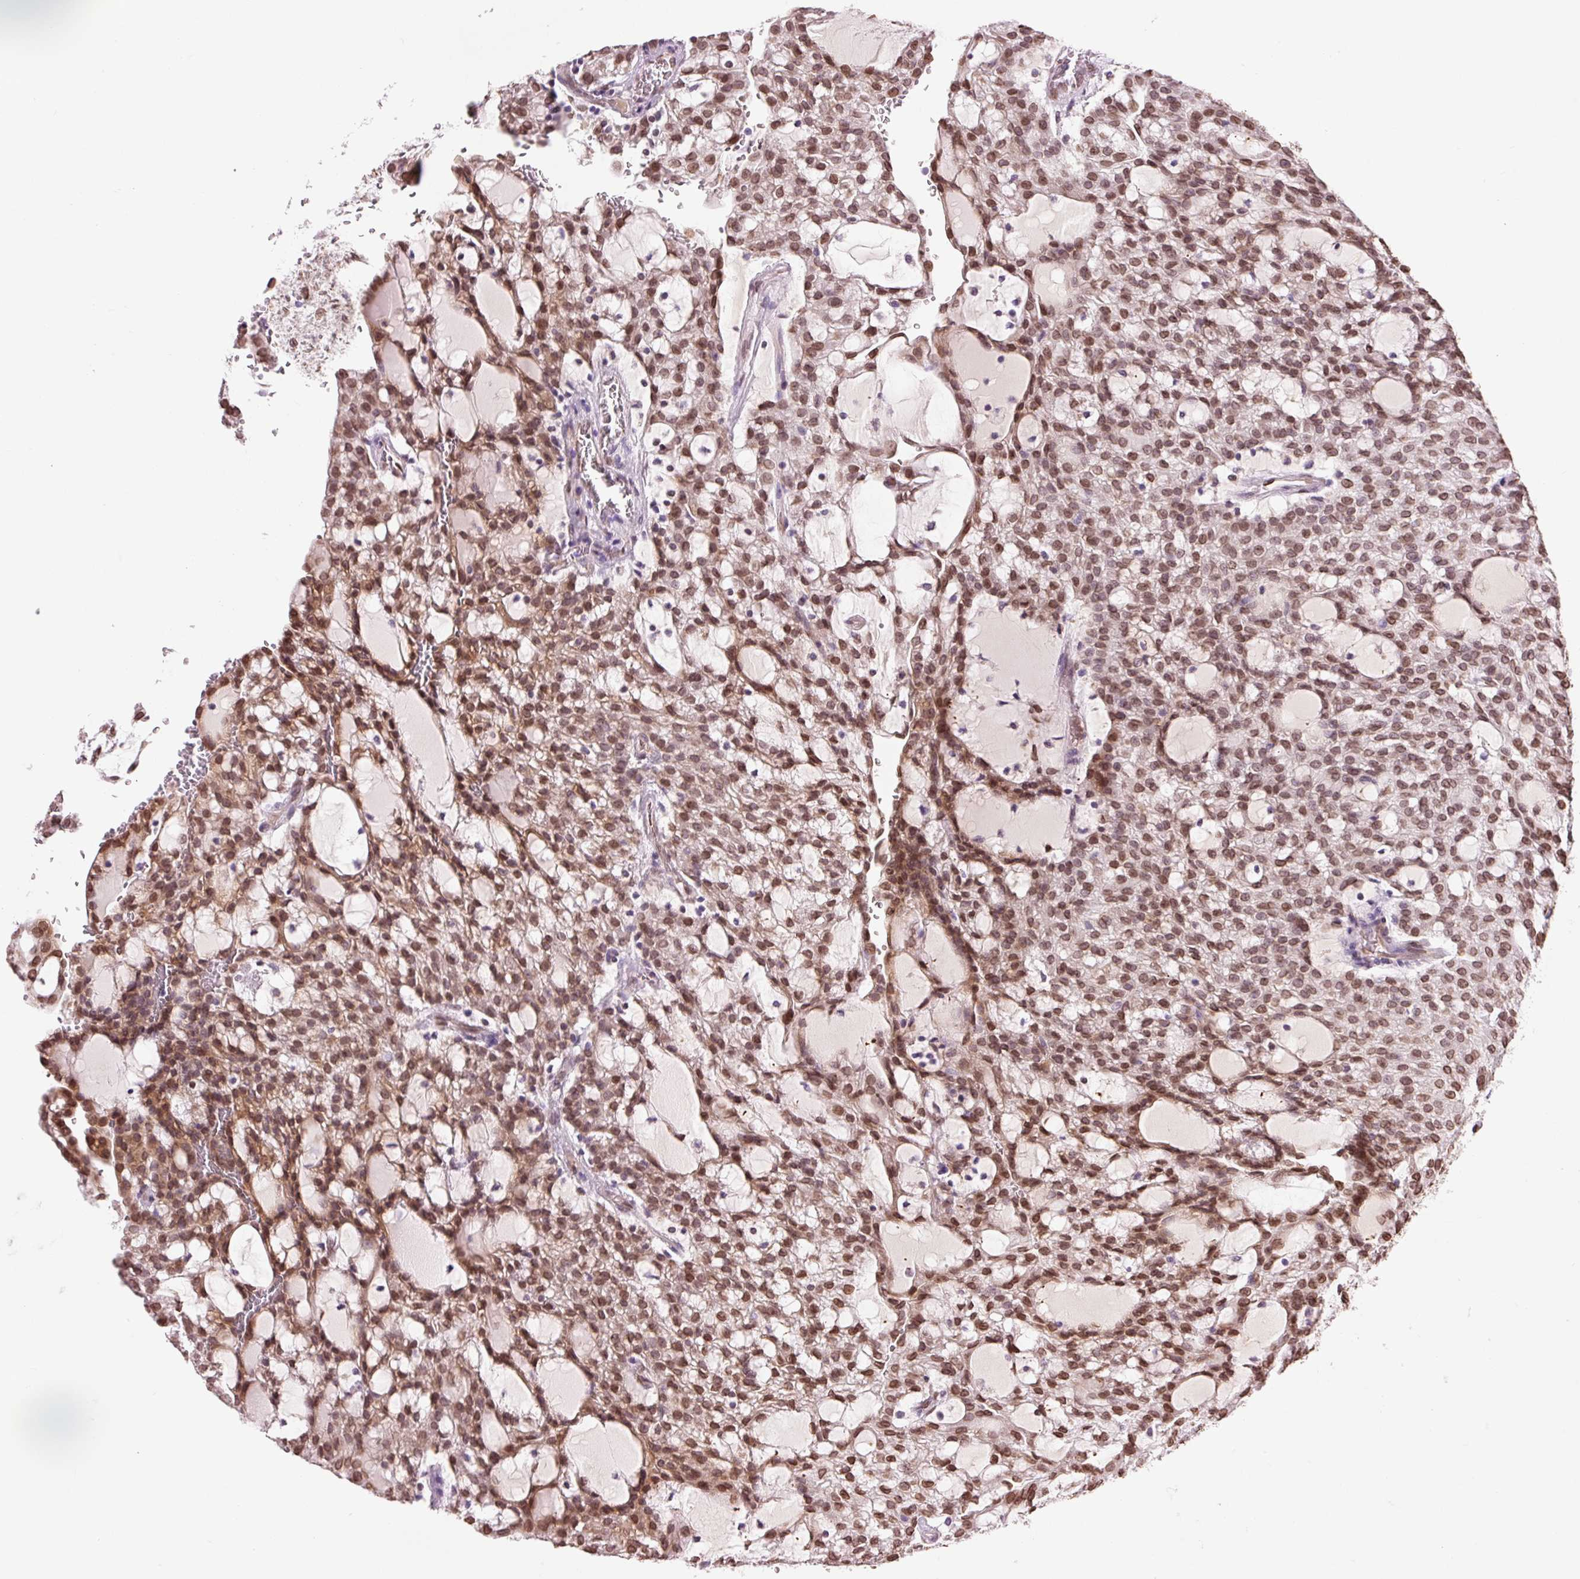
{"staining": {"intensity": "moderate", "quantity": ">75%", "location": "nuclear"}, "tissue": "renal cancer", "cell_type": "Tumor cells", "image_type": "cancer", "snomed": [{"axis": "morphology", "description": "Adenocarcinoma, NOS"}, {"axis": "topography", "description": "Kidney"}], "caption": "Immunohistochemical staining of renal cancer (adenocarcinoma) exhibits moderate nuclear protein positivity in about >75% of tumor cells.", "gene": "ZNF224", "patient": {"sex": "male", "age": 63}}